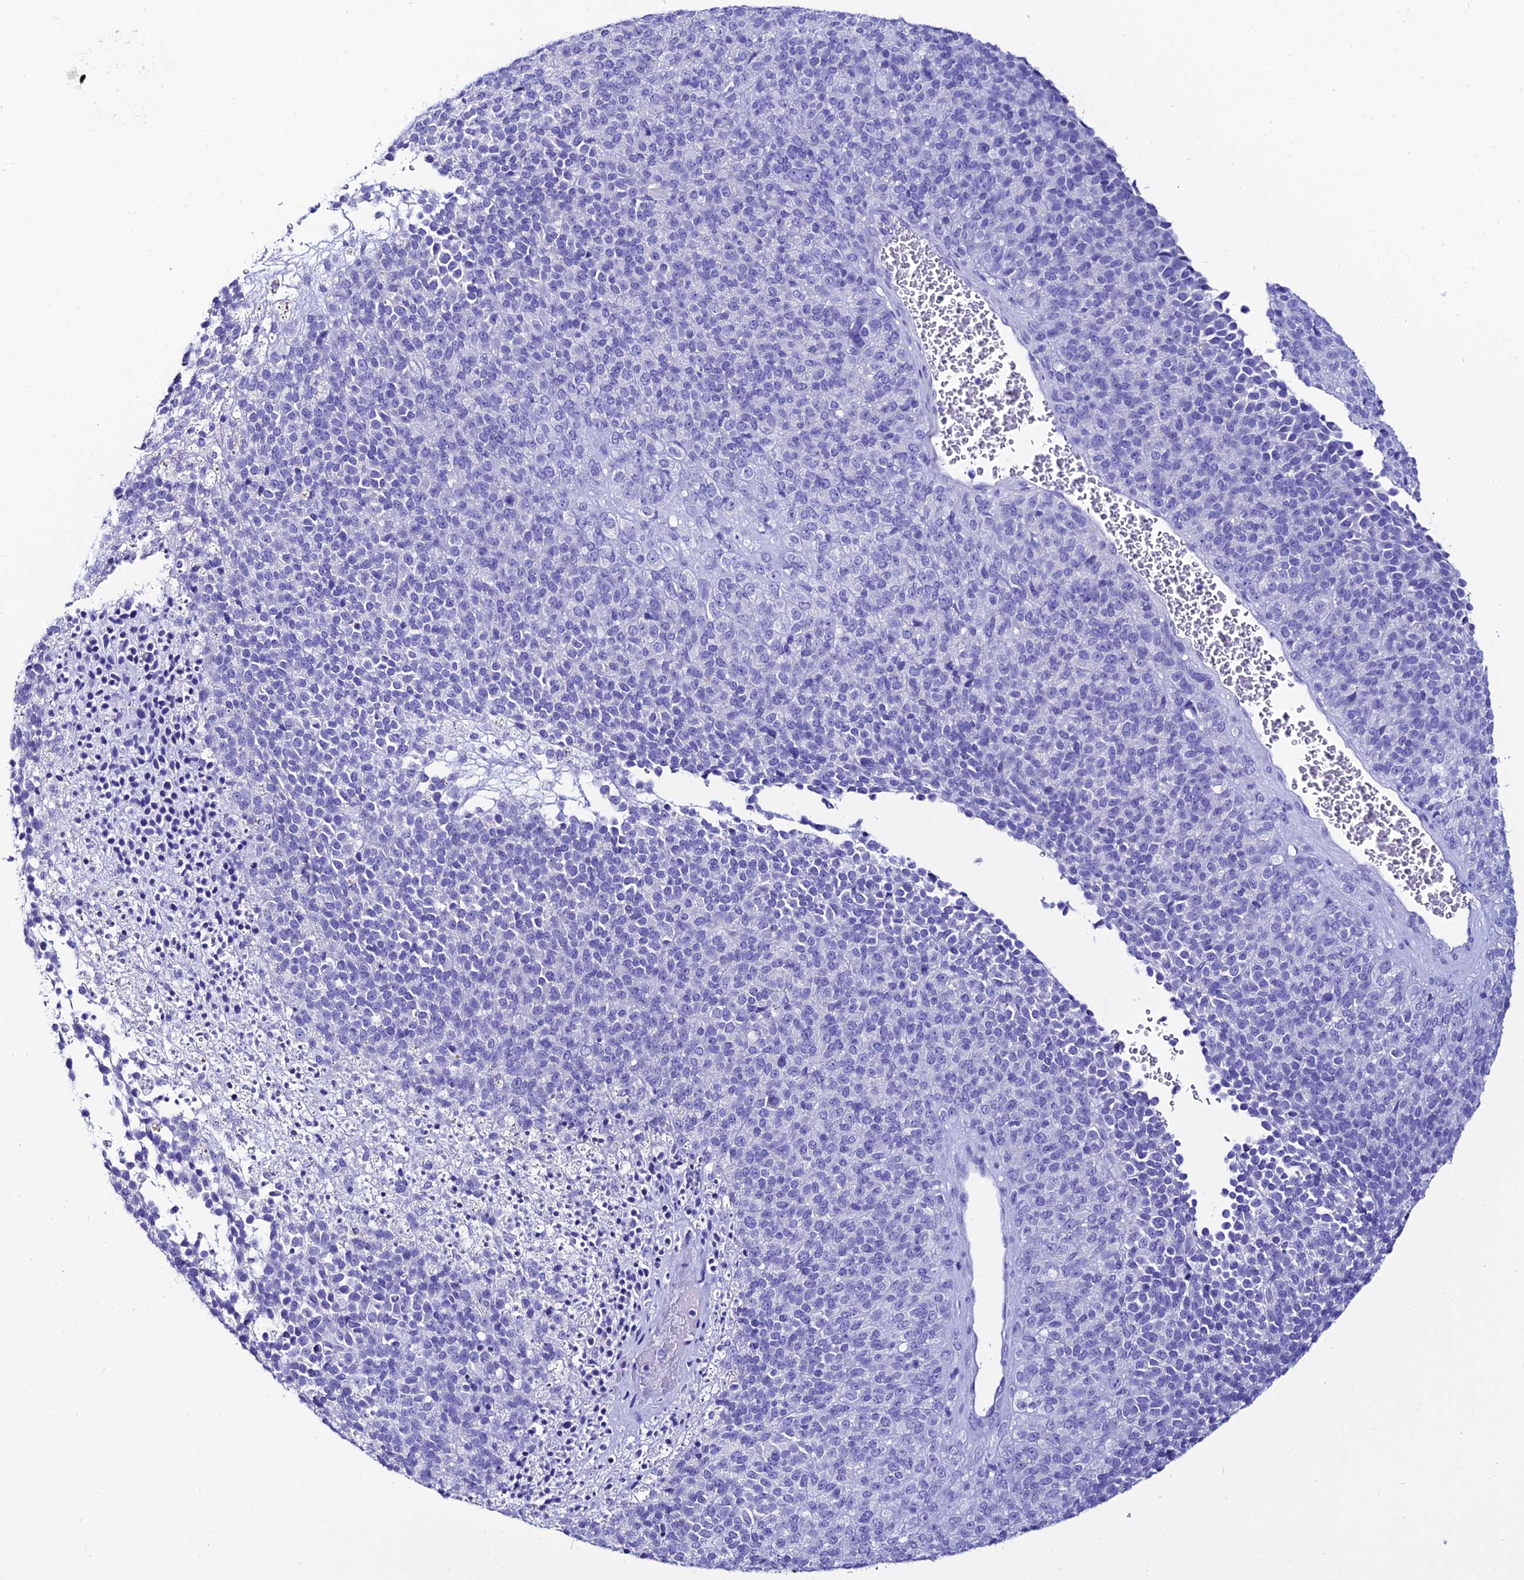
{"staining": {"intensity": "negative", "quantity": "none", "location": "none"}, "tissue": "melanoma", "cell_type": "Tumor cells", "image_type": "cancer", "snomed": [{"axis": "morphology", "description": "Malignant melanoma, Metastatic site"}, {"axis": "topography", "description": "Brain"}], "caption": "This is an immunohistochemistry photomicrograph of human malignant melanoma (metastatic site). There is no staining in tumor cells.", "gene": "OR4D5", "patient": {"sex": "female", "age": 56}}